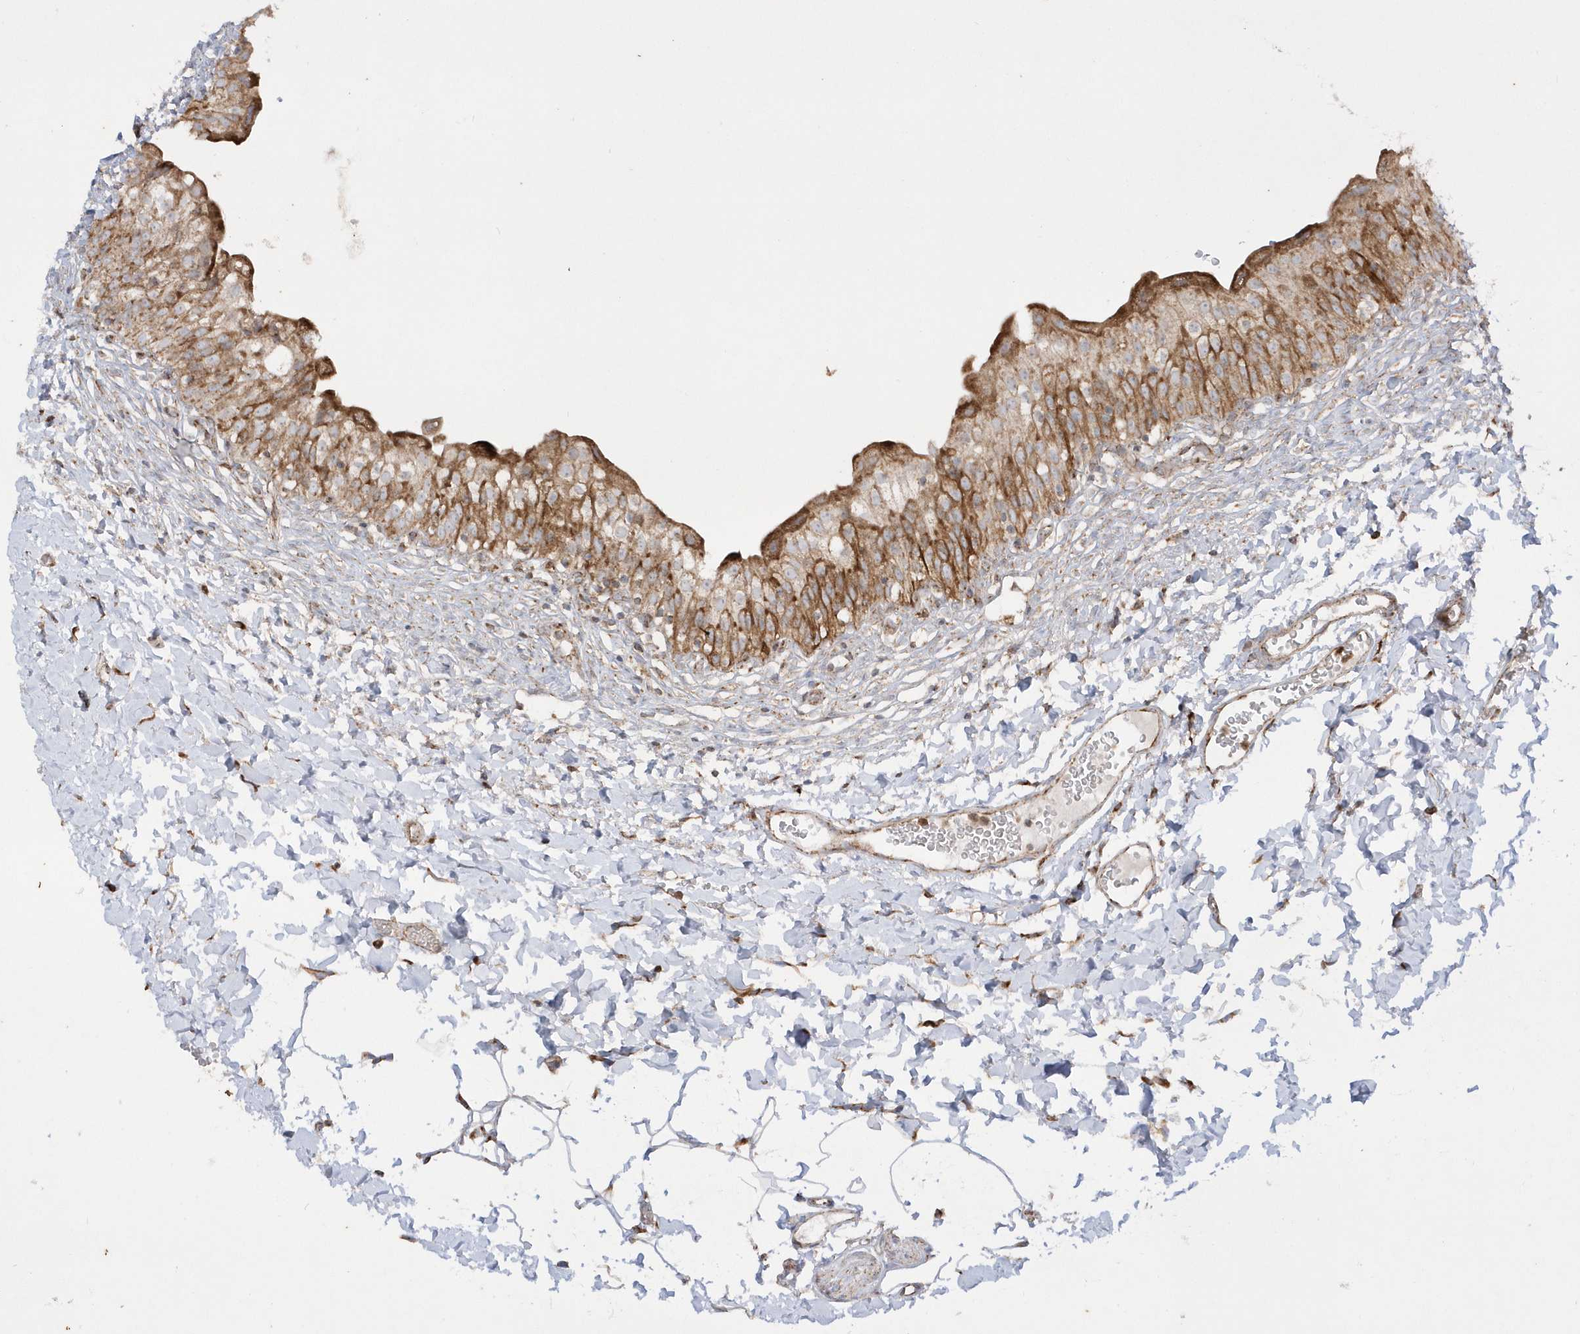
{"staining": {"intensity": "moderate", "quantity": ">75%", "location": "cytoplasmic/membranous"}, "tissue": "urinary bladder", "cell_type": "Urothelial cells", "image_type": "normal", "snomed": [{"axis": "morphology", "description": "Normal tissue, NOS"}, {"axis": "topography", "description": "Urinary bladder"}], "caption": "Protein expression analysis of unremarkable urinary bladder exhibits moderate cytoplasmic/membranous staining in about >75% of urothelial cells.", "gene": "SH3BP2", "patient": {"sex": "male", "age": 55}}